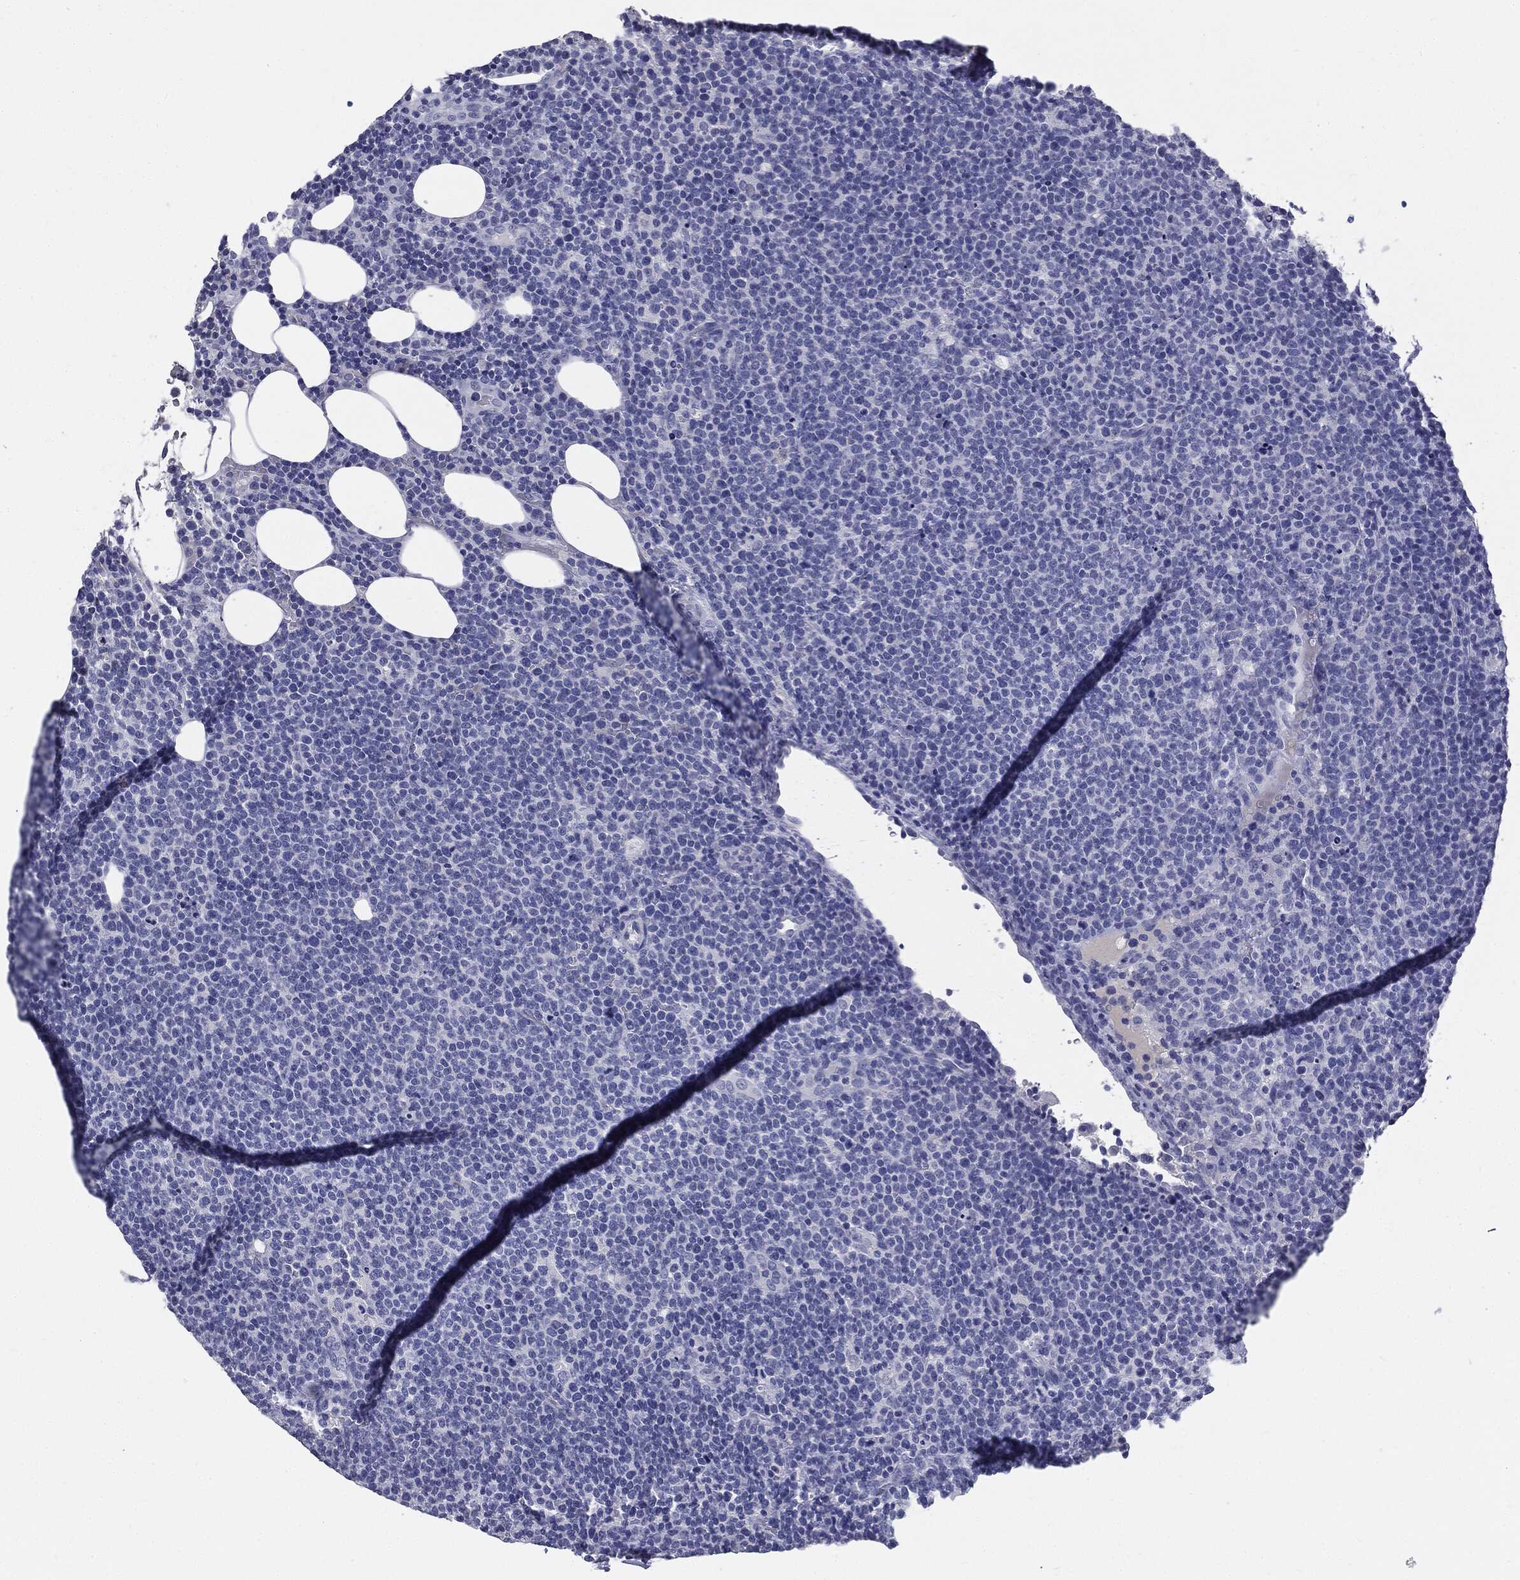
{"staining": {"intensity": "negative", "quantity": "none", "location": "none"}, "tissue": "lymphoma", "cell_type": "Tumor cells", "image_type": "cancer", "snomed": [{"axis": "morphology", "description": "Malignant lymphoma, non-Hodgkin's type, High grade"}, {"axis": "topography", "description": "Lymph node"}], "caption": "An image of human malignant lymphoma, non-Hodgkin's type (high-grade) is negative for staining in tumor cells.", "gene": "AFP", "patient": {"sex": "male", "age": 61}}